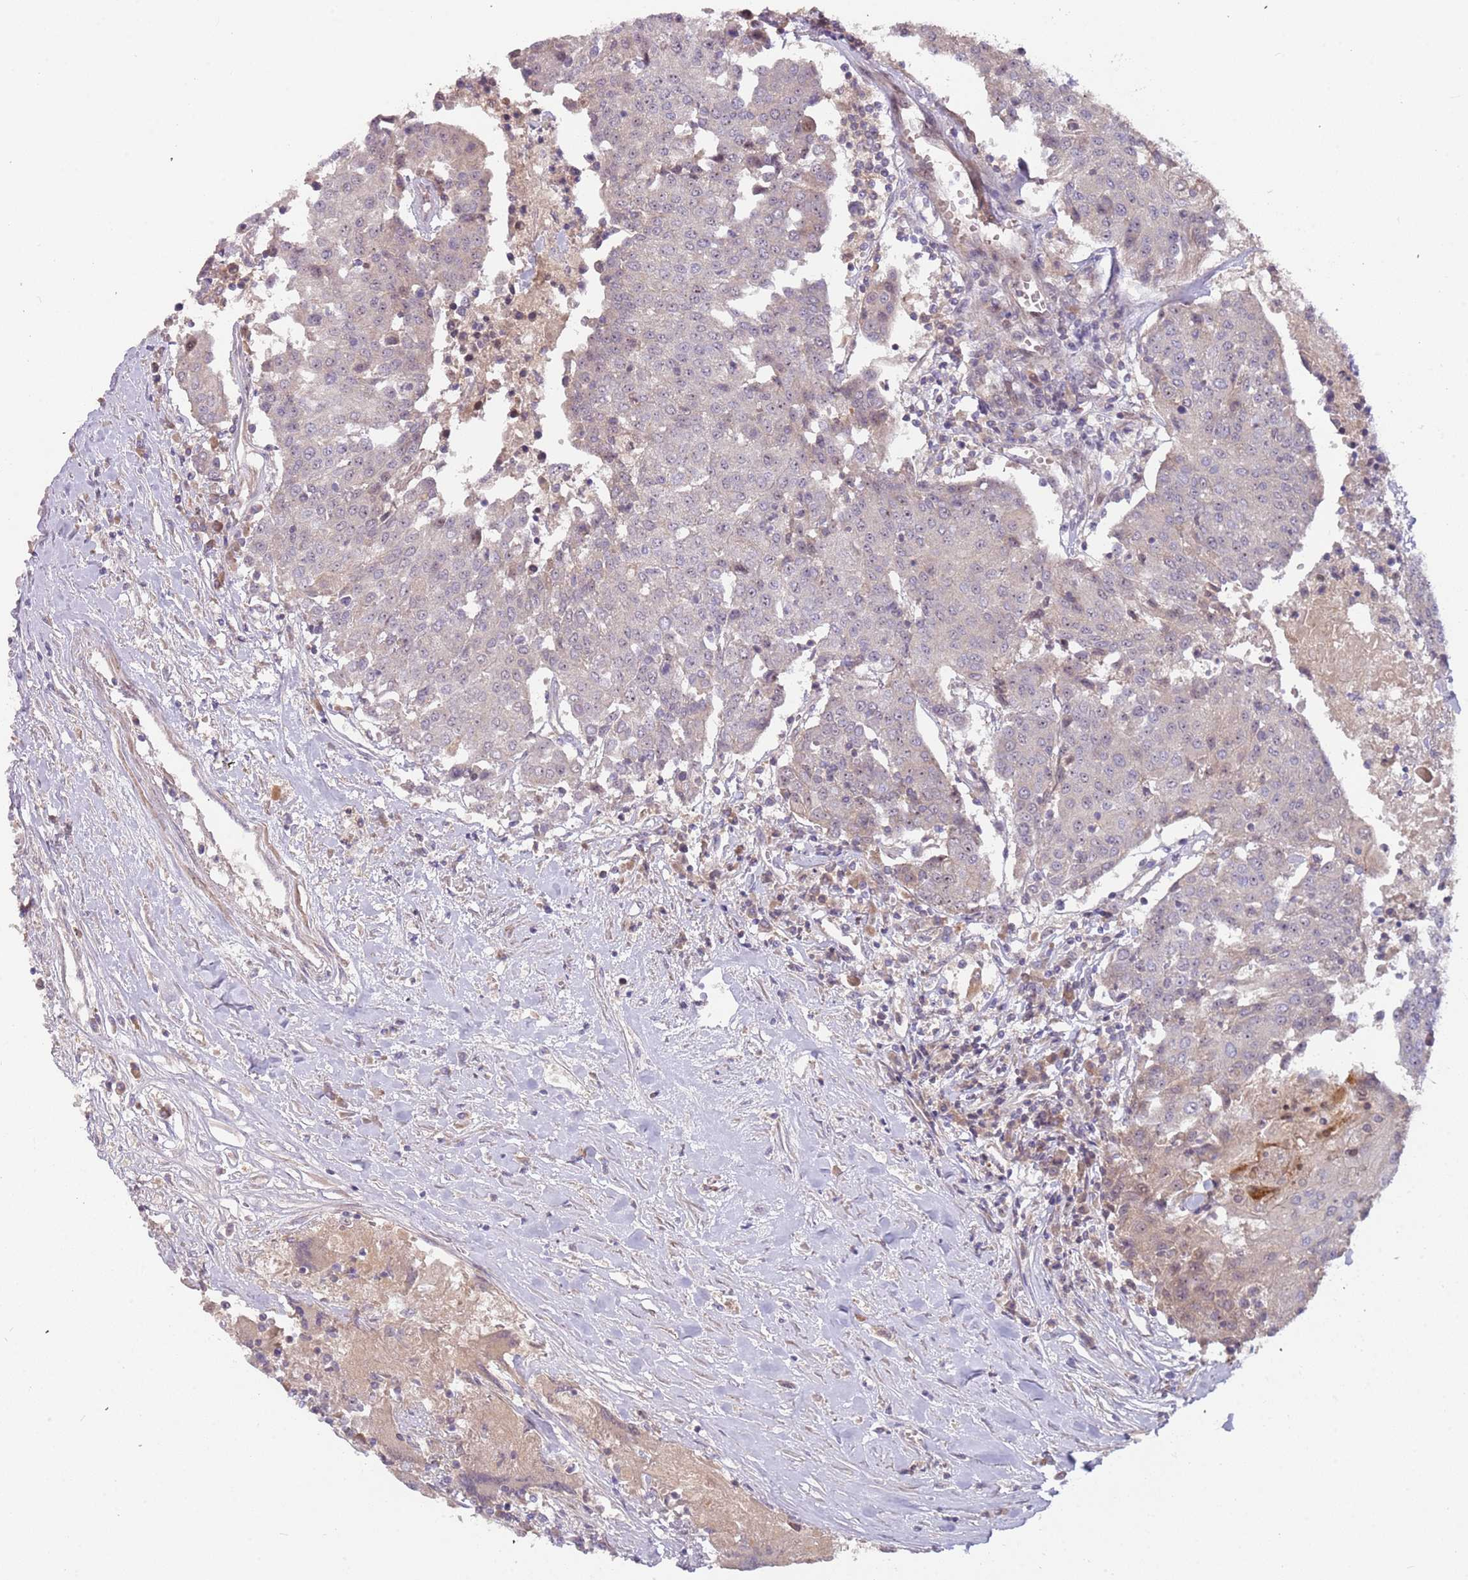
{"staining": {"intensity": "negative", "quantity": "none", "location": "none"}, "tissue": "urothelial cancer", "cell_type": "Tumor cells", "image_type": "cancer", "snomed": [{"axis": "morphology", "description": "Urothelial carcinoma, High grade"}, {"axis": "topography", "description": "Urinary bladder"}], "caption": "This is a histopathology image of immunohistochemistry (IHC) staining of urothelial cancer, which shows no positivity in tumor cells.", "gene": "TRAPPC6B", "patient": {"sex": "female", "age": 85}}